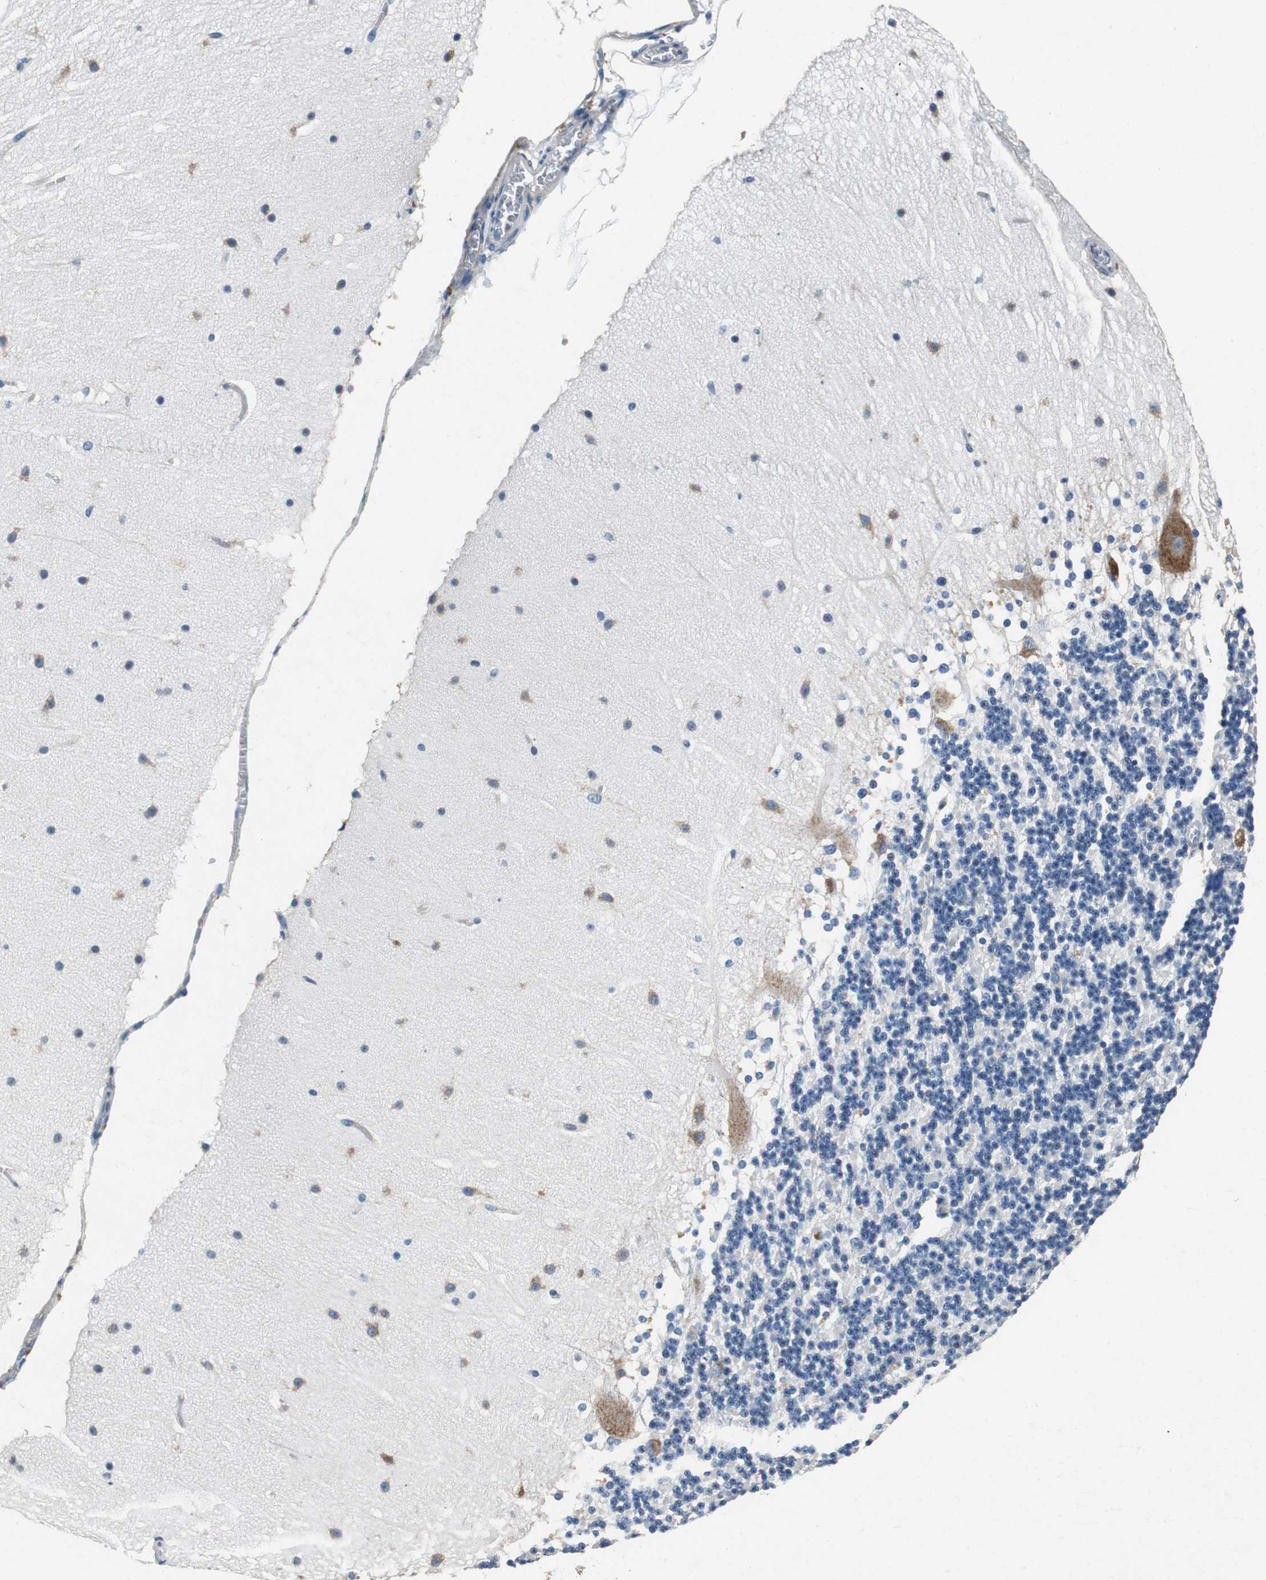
{"staining": {"intensity": "negative", "quantity": "none", "location": "none"}, "tissue": "cerebellum", "cell_type": "Cells in granular layer", "image_type": "normal", "snomed": [{"axis": "morphology", "description": "Normal tissue, NOS"}, {"axis": "topography", "description": "Cerebellum"}], "caption": "Photomicrograph shows no protein expression in cells in granular layer of normal cerebellum.", "gene": "RPL35", "patient": {"sex": "female", "age": 19}}